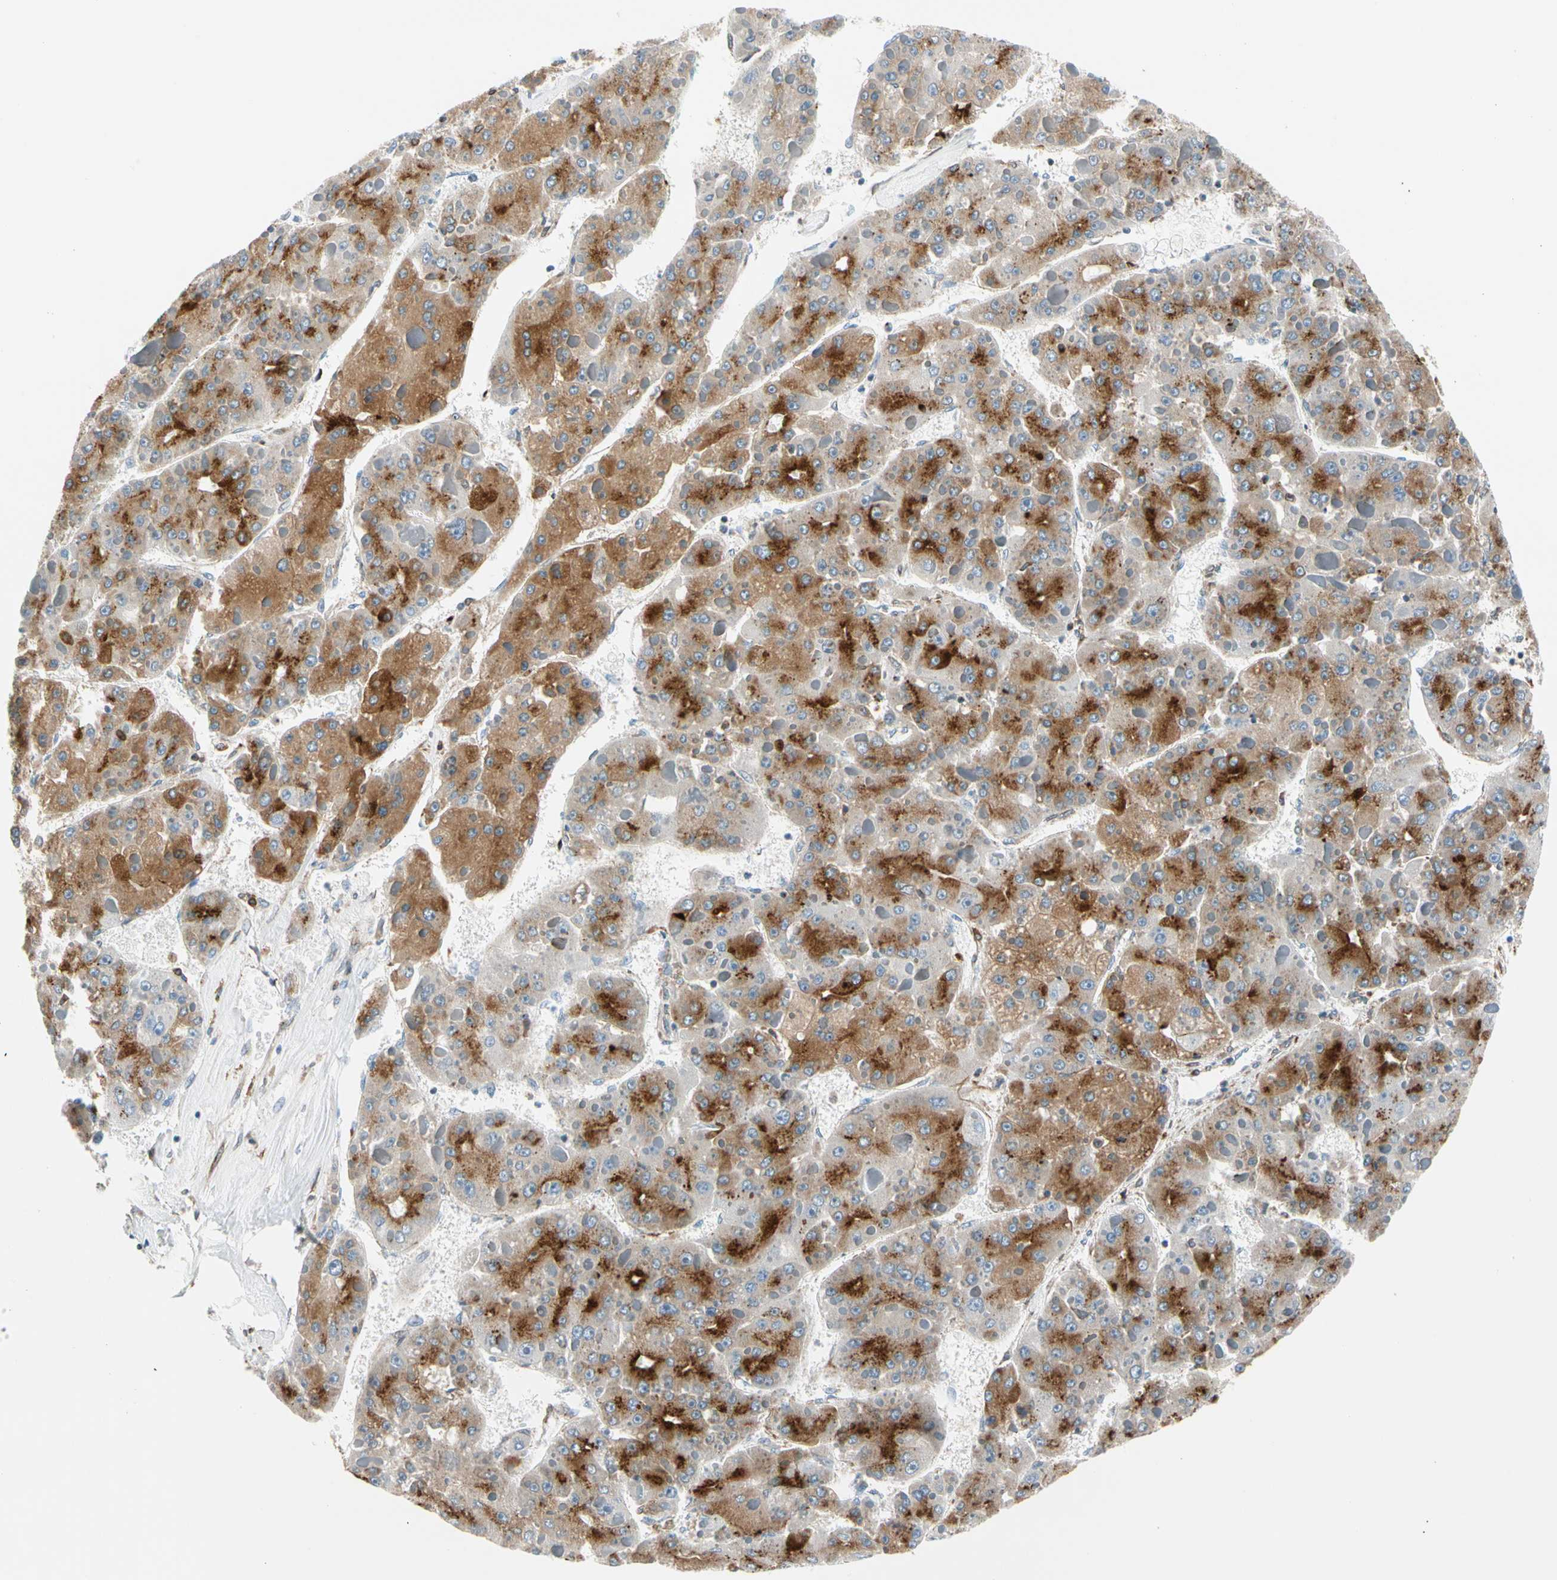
{"staining": {"intensity": "strong", "quantity": ">75%", "location": "cytoplasmic/membranous"}, "tissue": "liver cancer", "cell_type": "Tumor cells", "image_type": "cancer", "snomed": [{"axis": "morphology", "description": "Carcinoma, Hepatocellular, NOS"}, {"axis": "topography", "description": "Liver"}], "caption": "IHC of hepatocellular carcinoma (liver) reveals high levels of strong cytoplasmic/membranous positivity in approximately >75% of tumor cells.", "gene": "NUCB1", "patient": {"sex": "female", "age": 73}}